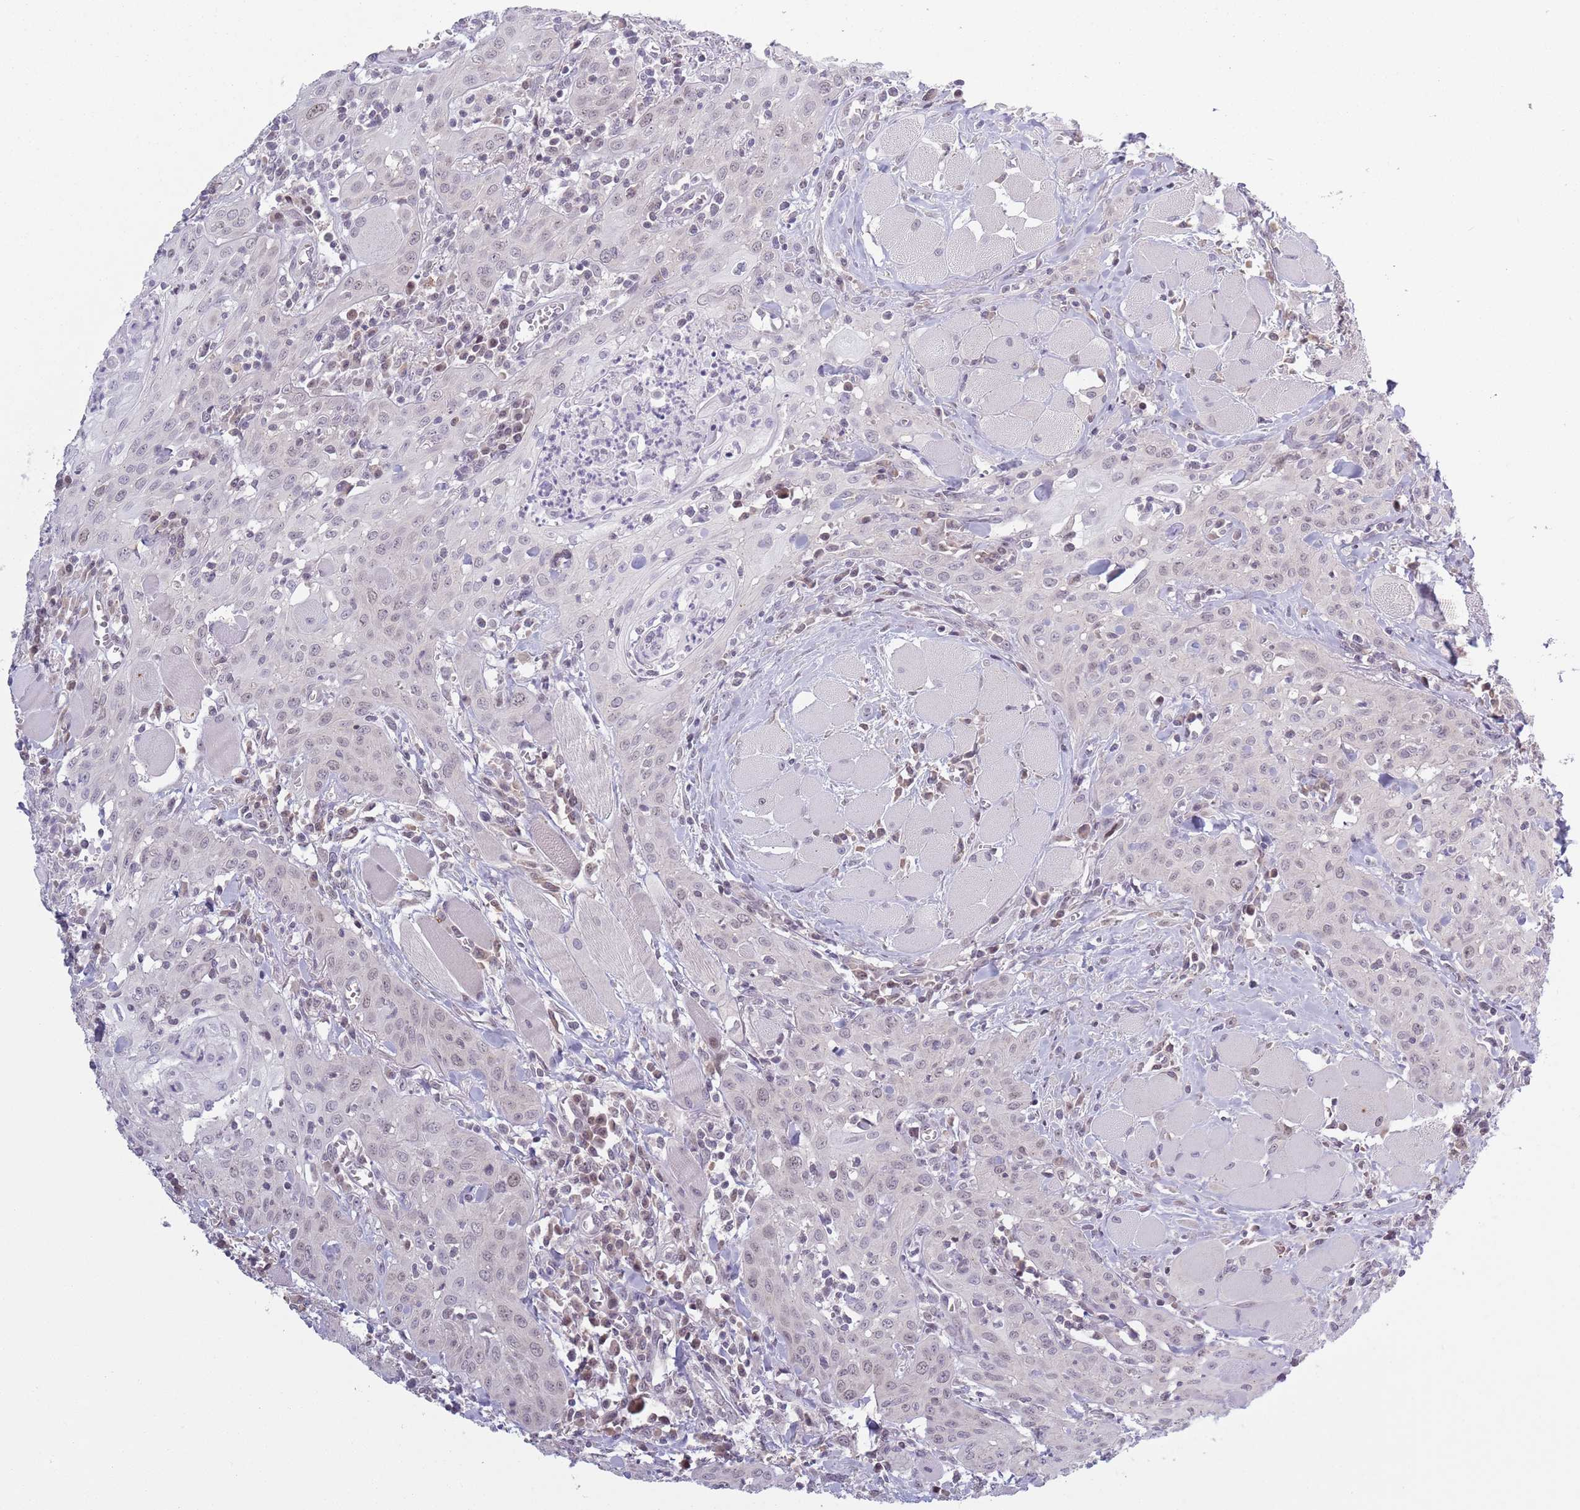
{"staining": {"intensity": "negative", "quantity": "none", "location": "none"}, "tissue": "head and neck cancer", "cell_type": "Tumor cells", "image_type": "cancer", "snomed": [{"axis": "morphology", "description": "Squamous cell carcinoma, NOS"}, {"axis": "topography", "description": "Oral tissue"}, {"axis": "topography", "description": "Head-Neck"}], "caption": "This photomicrograph is of head and neck cancer (squamous cell carcinoma) stained with immunohistochemistry (IHC) to label a protein in brown with the nuclei are counter-stained blue. There is no staining in tumor cells.", "gene": "MRPL34", "patient": {"sex": "female", "age": 70}}